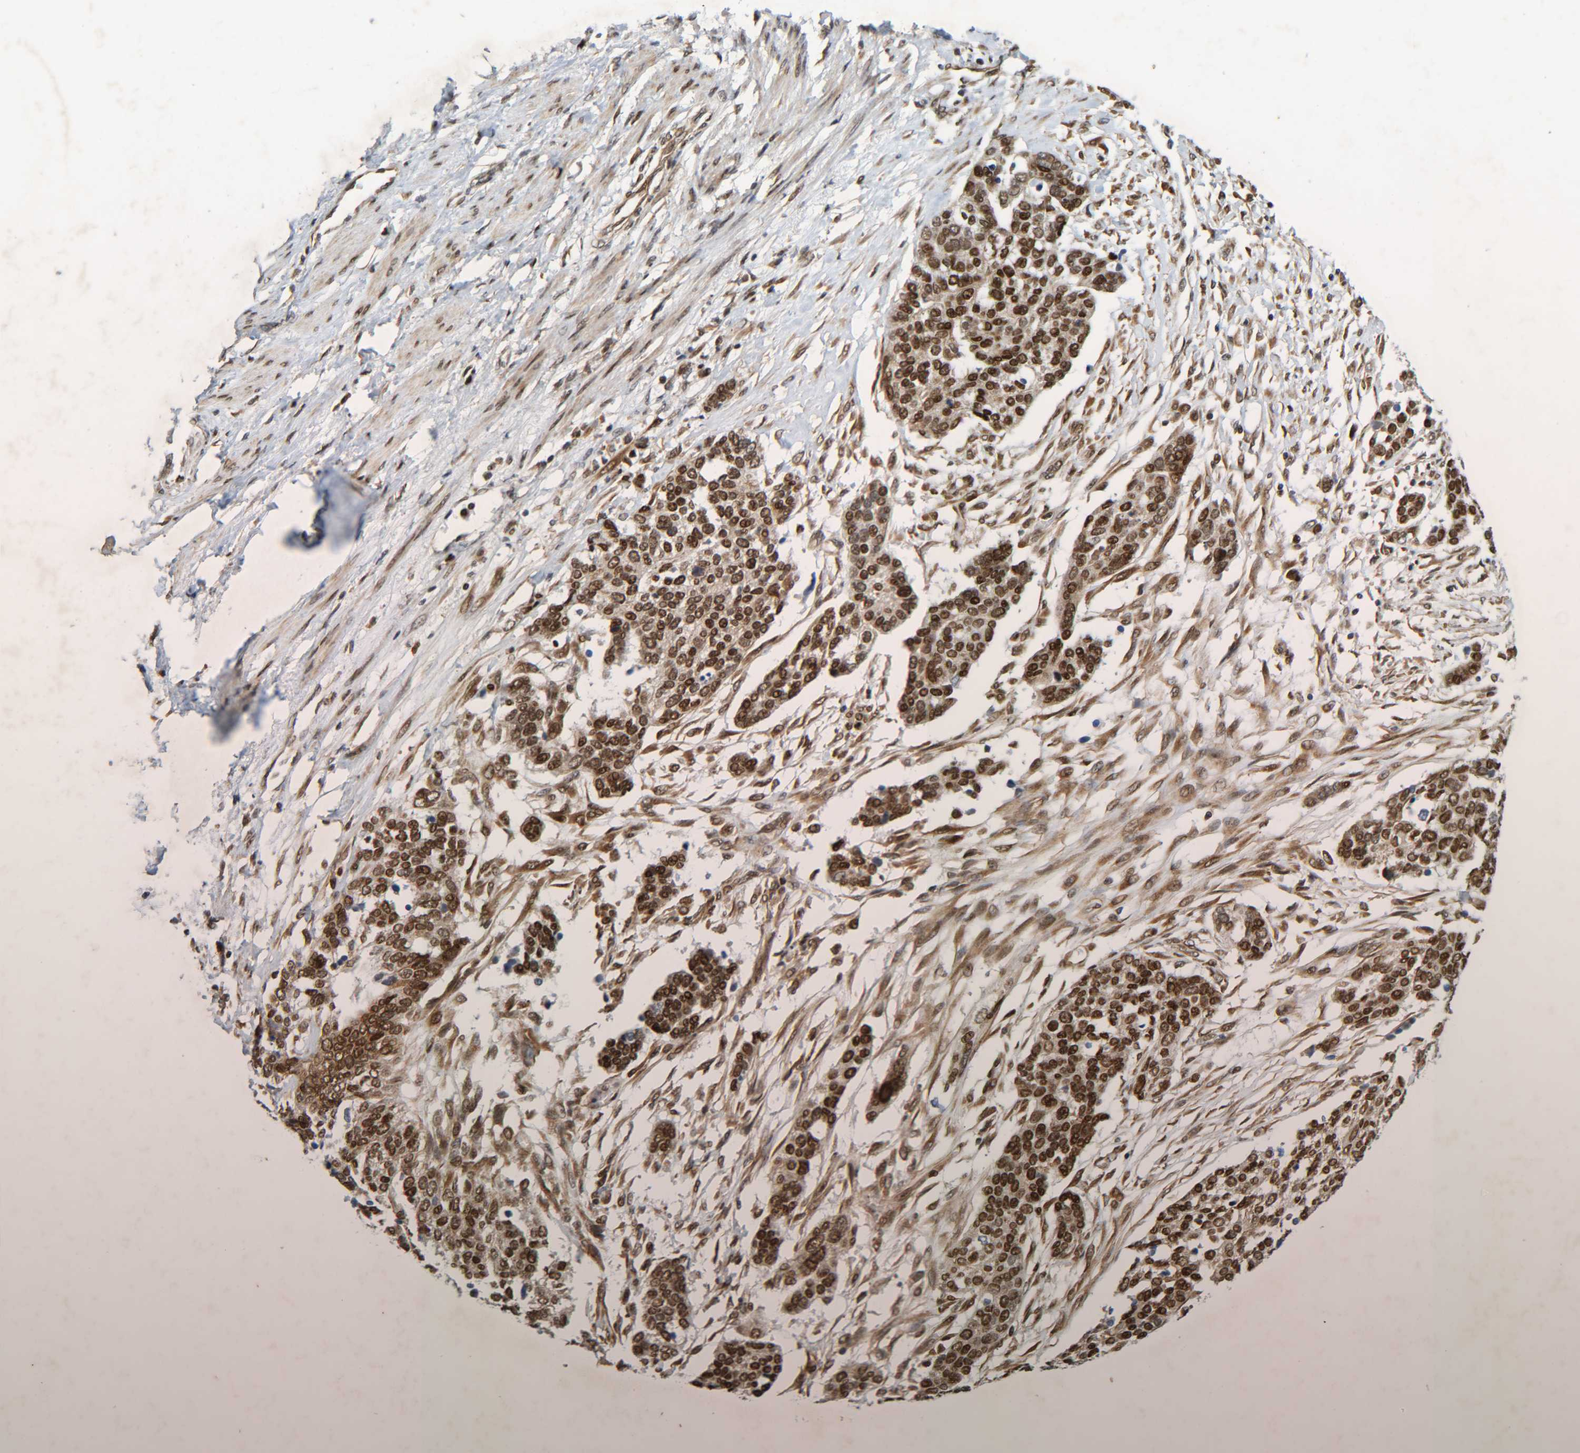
{"staining": {"intensity": "moderate", "quantity": ">75%", "location": "nuclear"}, "tissue": "ovarian cancer", "cell_type": "Tumor cells", "image_type": "cancer", "snomed": [{"axis": "morphology", "description": "Cystadenocarcinoma, serous, NOS"}, {"axis": "topography", "description": "Ovary"}], "caption": "This histopathology image exhibits immunohistochemistry staining of human ovarian cancer (serous cystadenocarcinoma), with medium moderate nuclear expression in about >75% of tumor cells.", "gene": "CCDC57", "patient": {"sex": "female", "age": 44}}